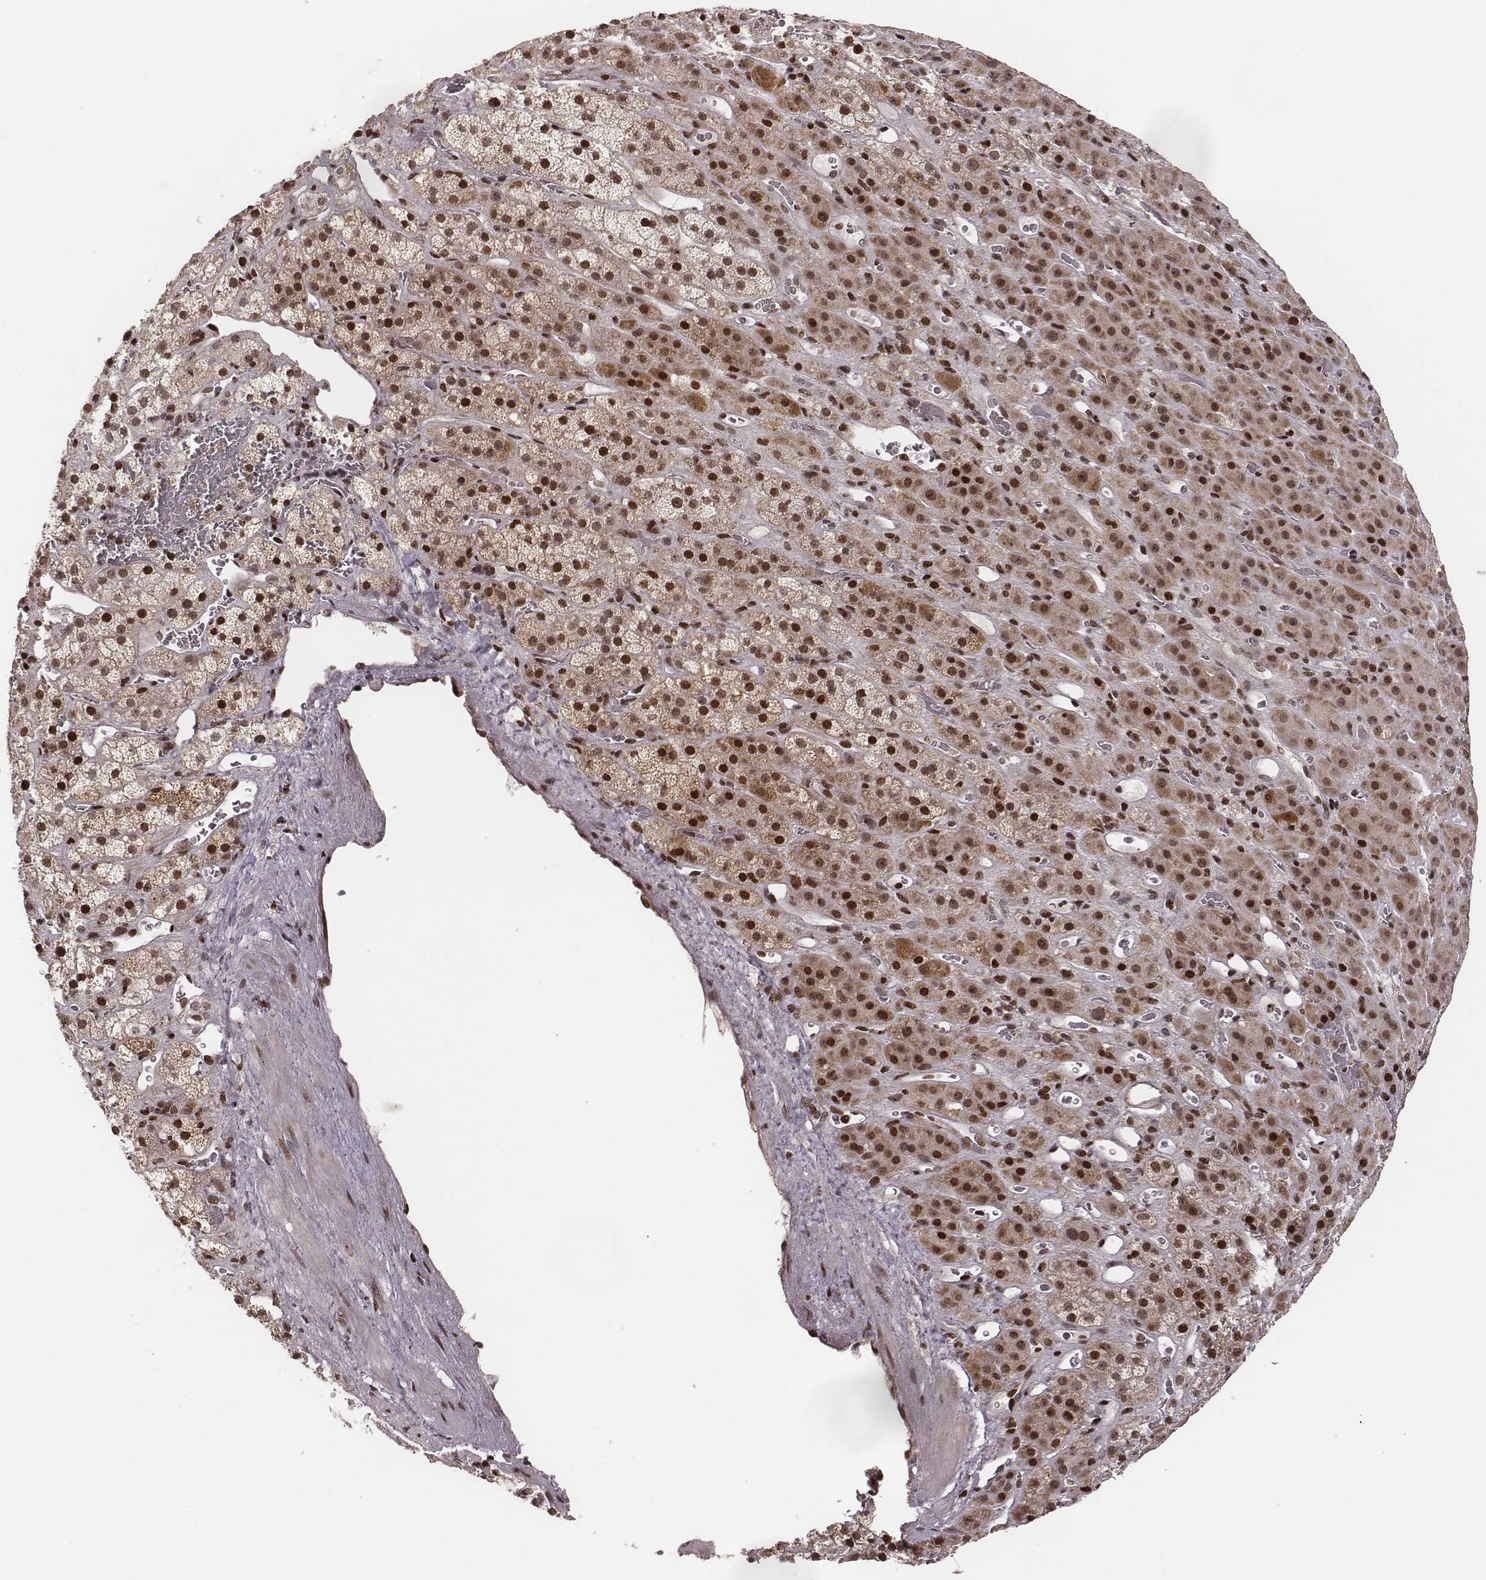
{"staining": {"intensity": "moderate", "quantity": "25%-75%", "location": "cytoplasmic/membranous,nuclear"}, "tissue": "adrenal gland", "cell_type": "Glandular cells", "image_type": "normal", "snomed": [{"axis": "morphology", "description": "Normal tissue, NOS"}, {"axis": "topography", "description": "Adrenal gland"}], "caption": "Brown immunohistochemical staining in normal human adrenal gland displays moderate cytoplasmic/membranous,nuclear positivity in about 25%-75% of glandular cells.", "gene": "VRK3", "patient": {"sex": "male", "age": 57}}